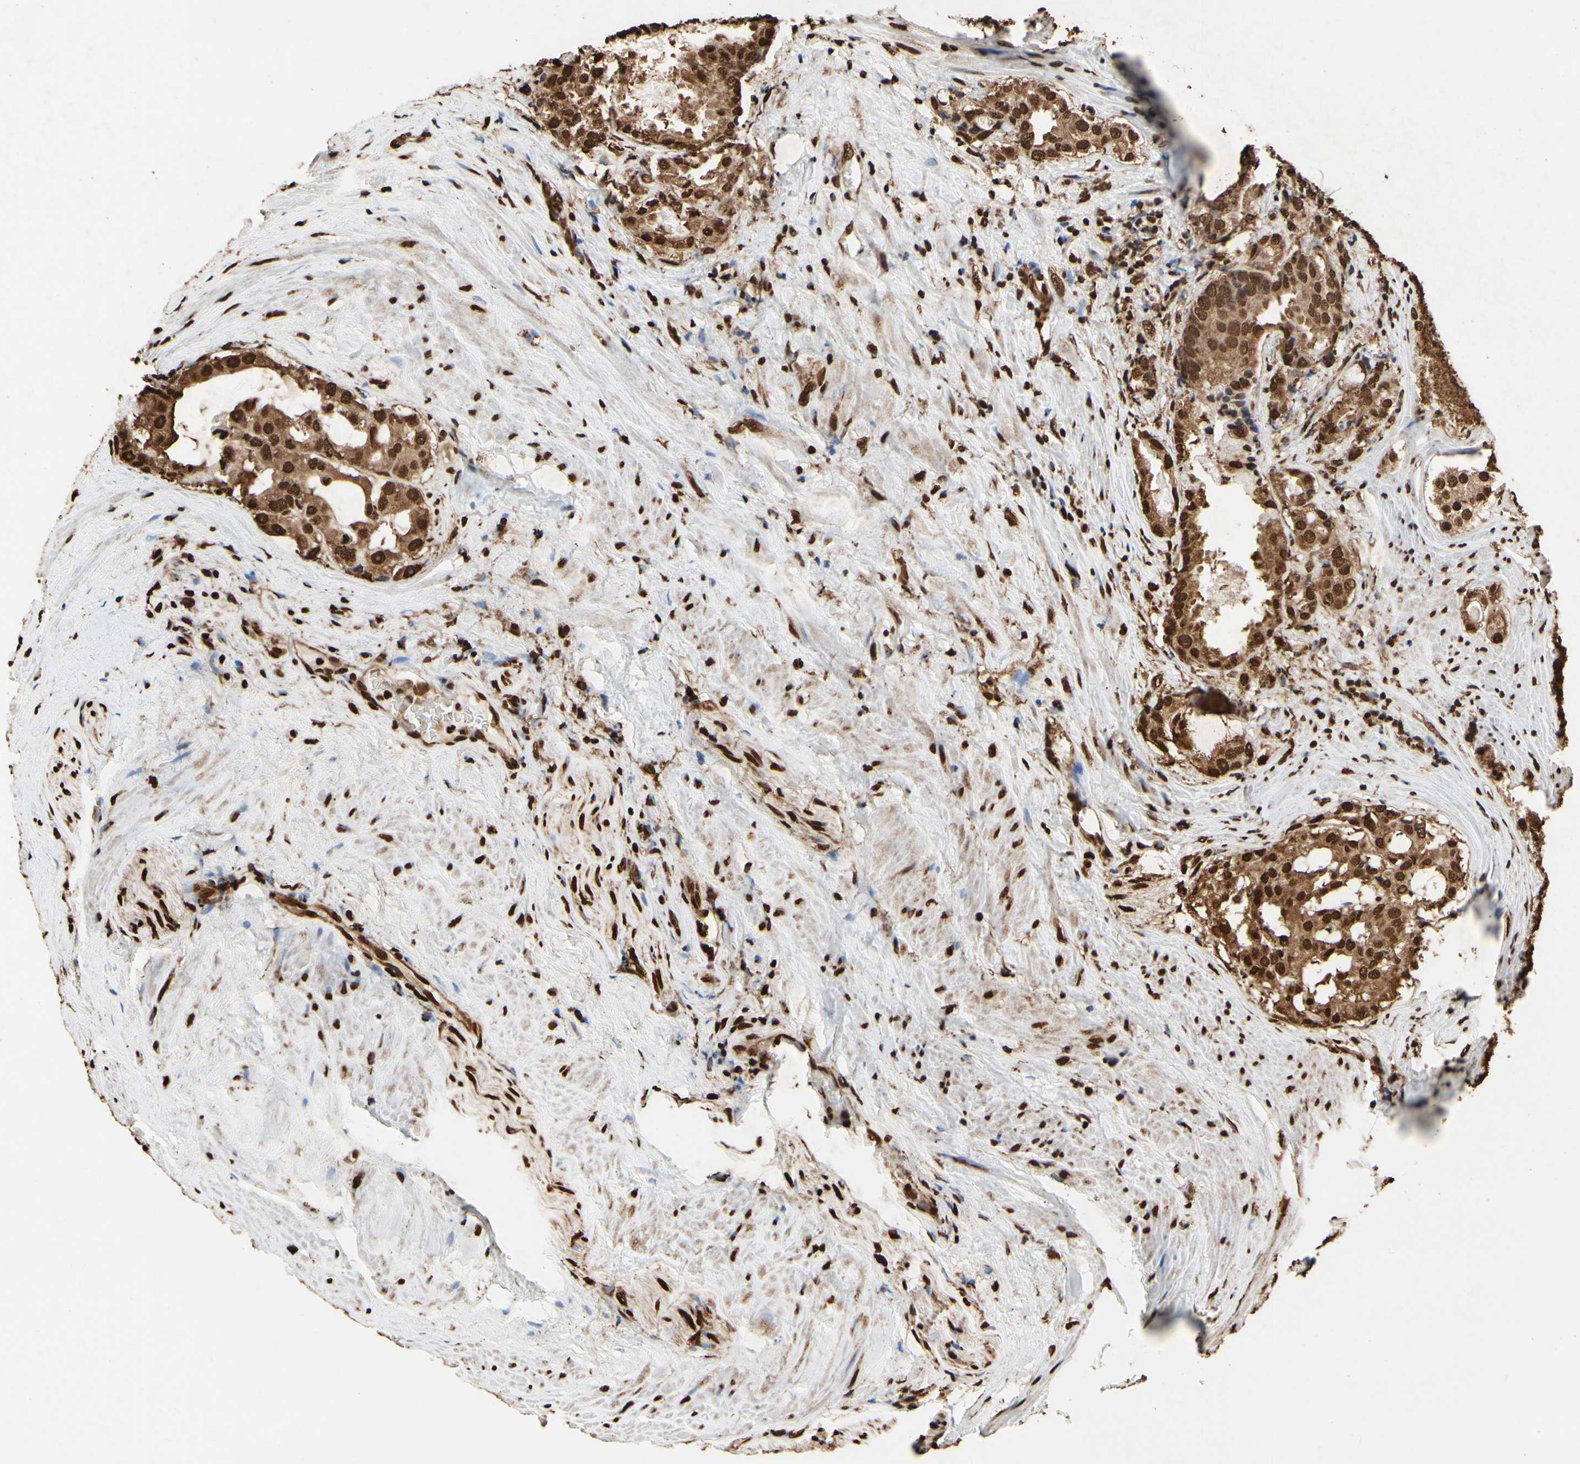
{"staining": {"intensity": "strong", "quantity": ">75%", "location": "cytoplasmic/membranous,nuclear"}, "tissue": "prostate cancer", "cell_type": "Tumor cells", "image_type": "cancer", "snomed": [{"axis": "morphology", "description": "Adenocarcinoma, High grade"}, {"axis": "topography", "description": "Prostate"}], "caption": "Immunohistochemical staining of human prostate cancer (adenocarcinoma (high-grade)) exhibits high levels of strong cytoplasmic/membranous and nuclear staining in about >75% of tumor cells.", "gene": "HNRNPK", "patient": {"sex": "male", "age": 73}}